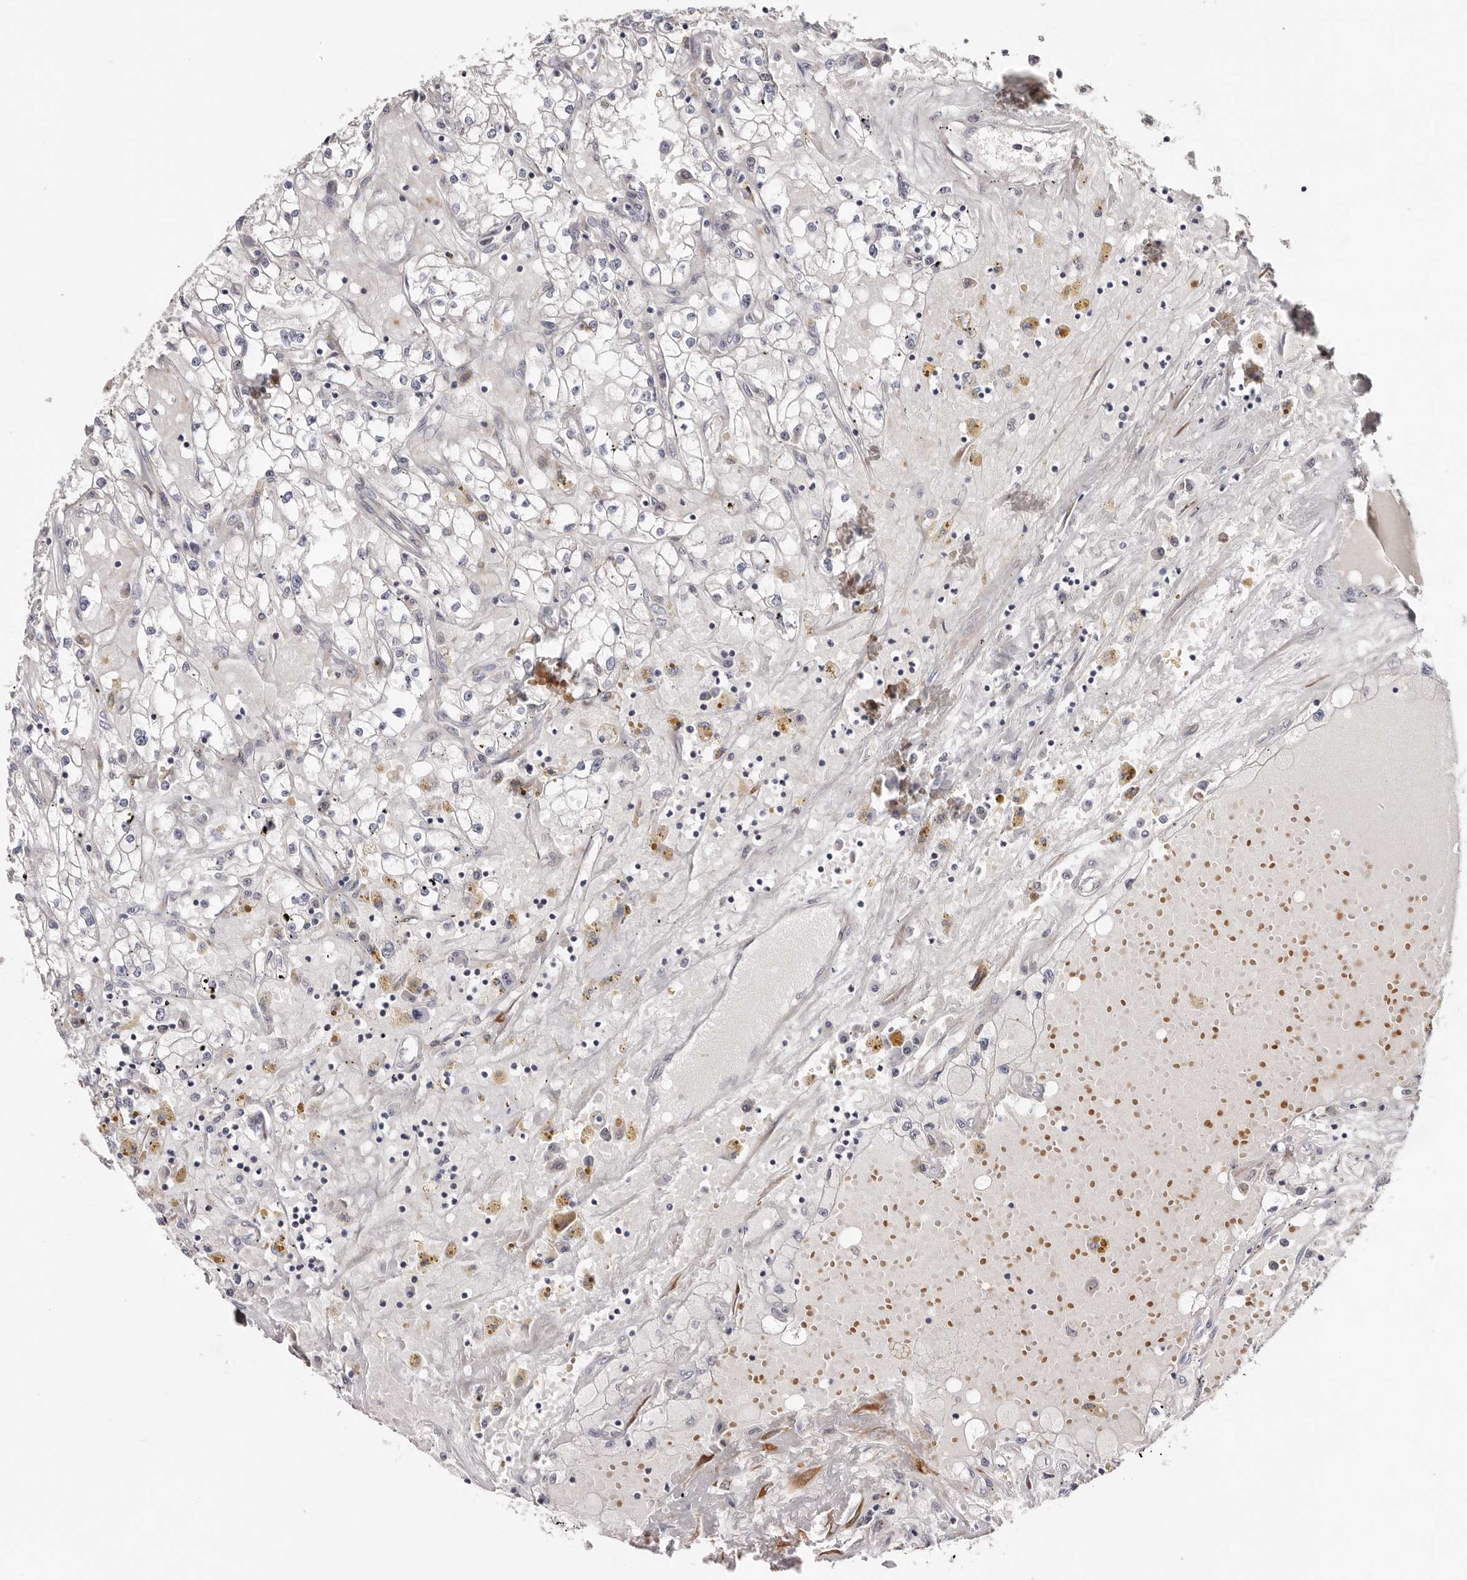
{"staining": {"intensity": "negative", "quantity": "none", "location": "none"}, "tissue": "renal cancer", "cell_type": "Tumor cells", "image_type": "cancer", "snomed": [{"axis": "morphology", "description": "Adenocarcinoma, NOS"}, {"axis": "topography", "description": "Kidney"}], "caption": "Human renal adenocarcinoma stained for a protein using immunohistochemistry shows no positivity in tumor cells.", "gene": "USH1C", "patient": {"sex": "male", "age": 56}}